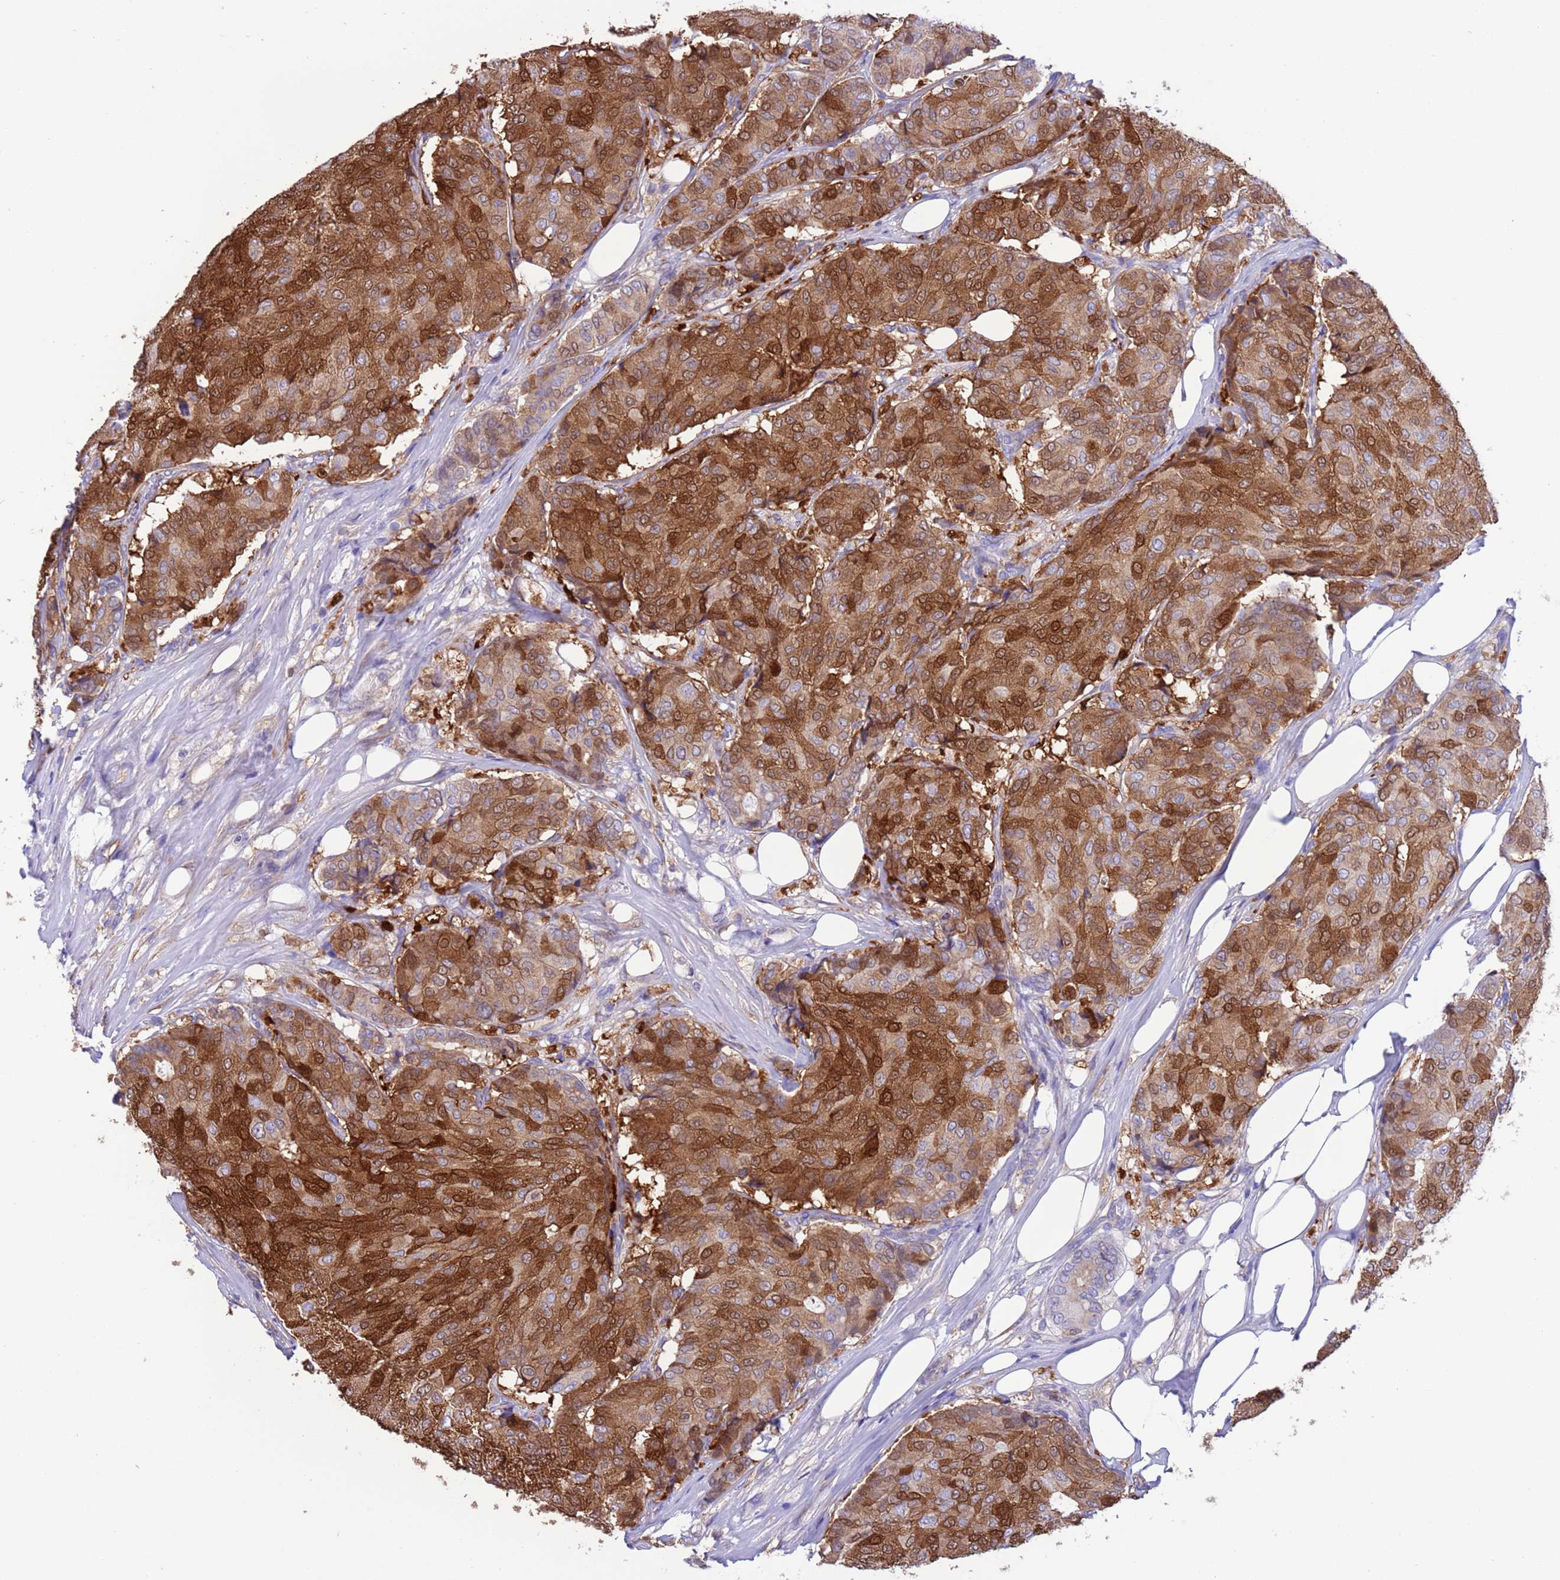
{"staining": {"intensity": "strong", "quantity": ">75%", "location": "cytoplasmic/membranous,nuclear"}, "tissue": "breast cancer", "cell_type": "Tumor cells", "image_type": "cancer", "snomed": [{"axis": "morphology", "description": "Duct carcinoma"}, {"axis": "topography", "description": "Breast"}], "caption": "This micrograph reveals breast cancer (infiltrating ductal carcinoma) stained with IHC to label a protein in brown. The cytoplasmic/membranous and nuclear of tumor cells show strong positivity for the protein. Nuclei are counter-stained blue.", "gene": "C6orf47", "patient": {"sex": "female", "age": 75}}